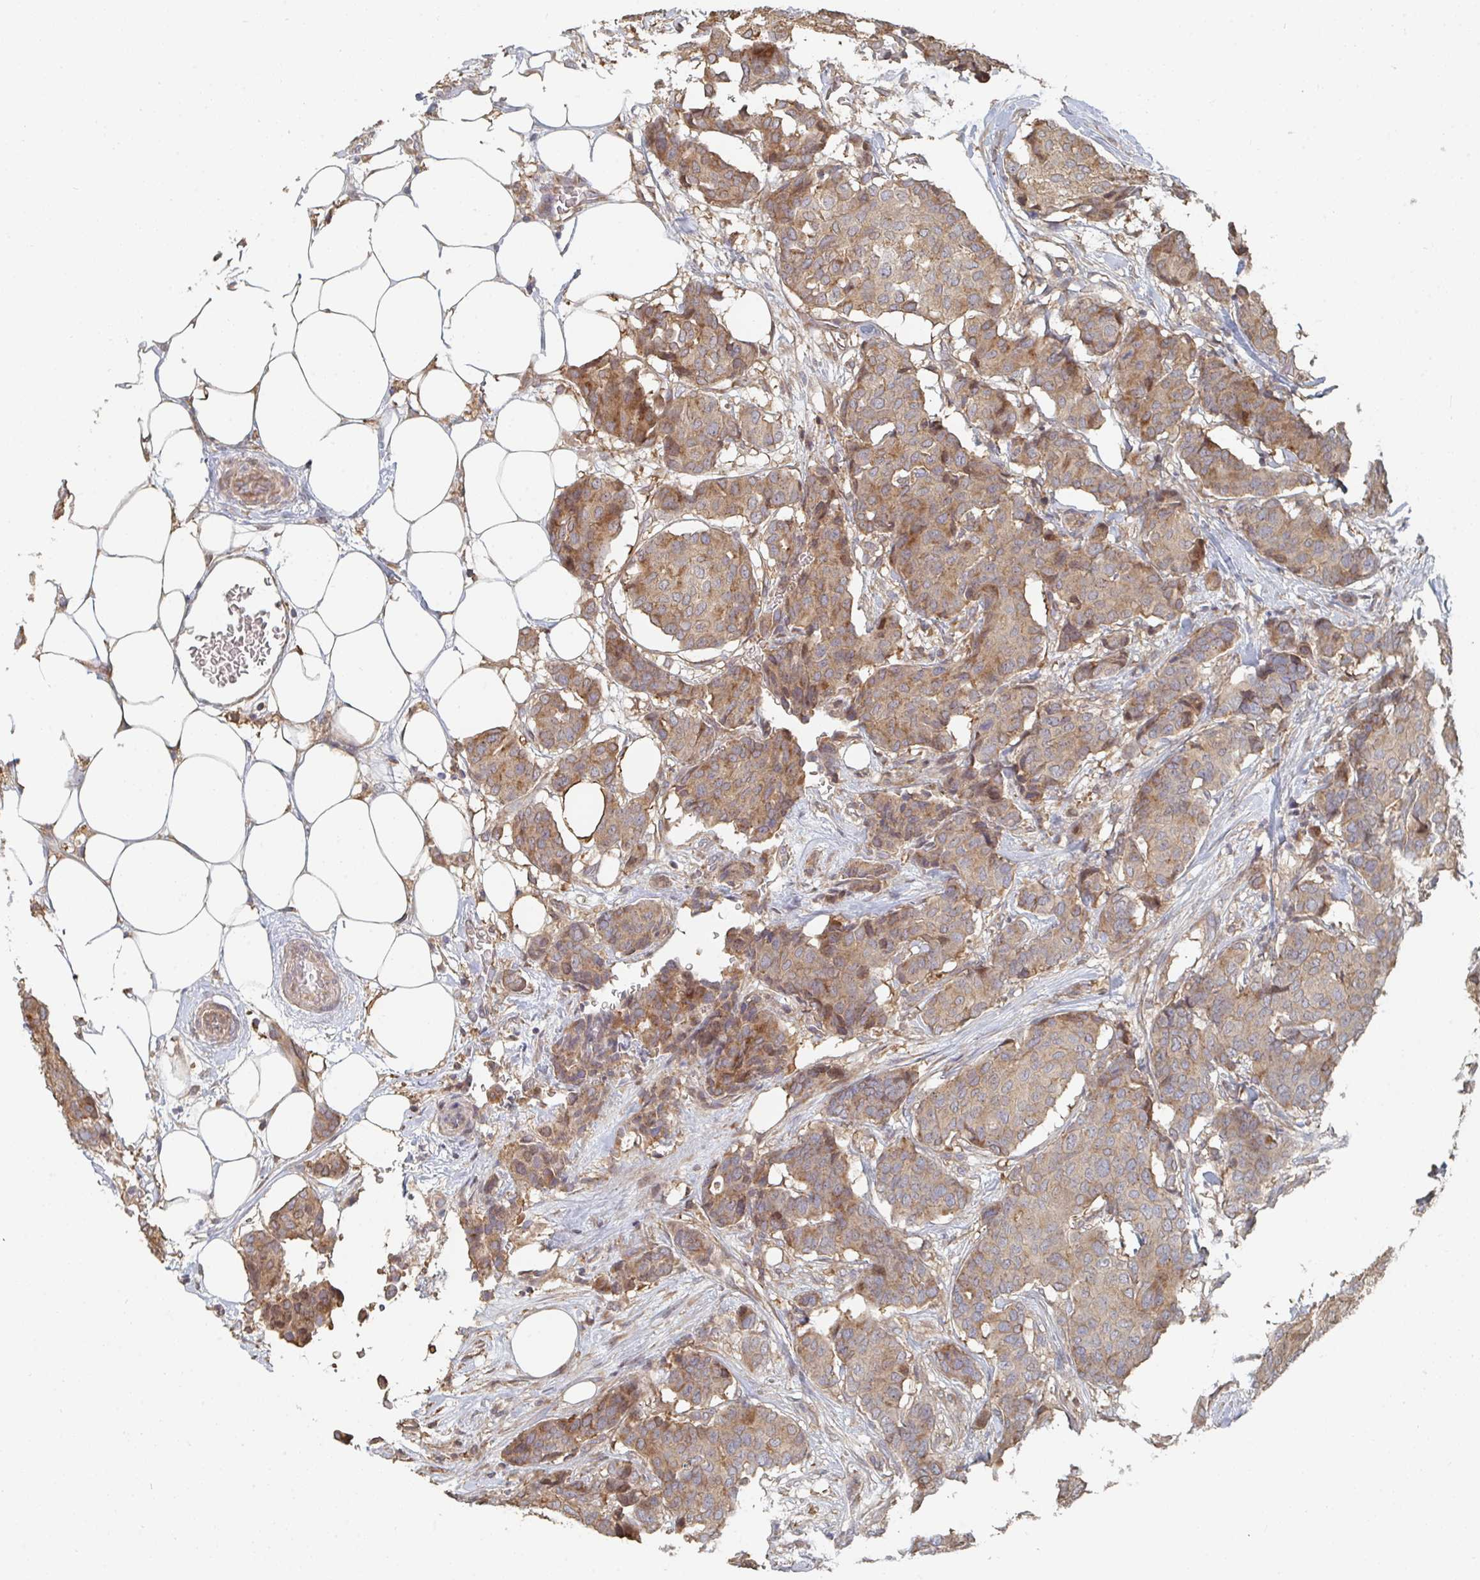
{"staining": {"intensity": "moderate", "quantity": ">75%", "location": "cytoplasmic/membranous"}, "tissue": "breast cancer", "cell_type": "Tumor cells", "image_type": "cancer", "snomed": [{"axis": "morphology", "description": "Duct carcinoma"}, {"axis": "topography", "description": "Breast"}], "caption": "This is an image of immunohistochemistry (IHC) staining of intraductal carcinoma (breast), which shows moderate positivity in the cytoplasmic/membranous of tumor cells.", "gene": "PTEN", "patient": {"sex": "female", "age": 75}}